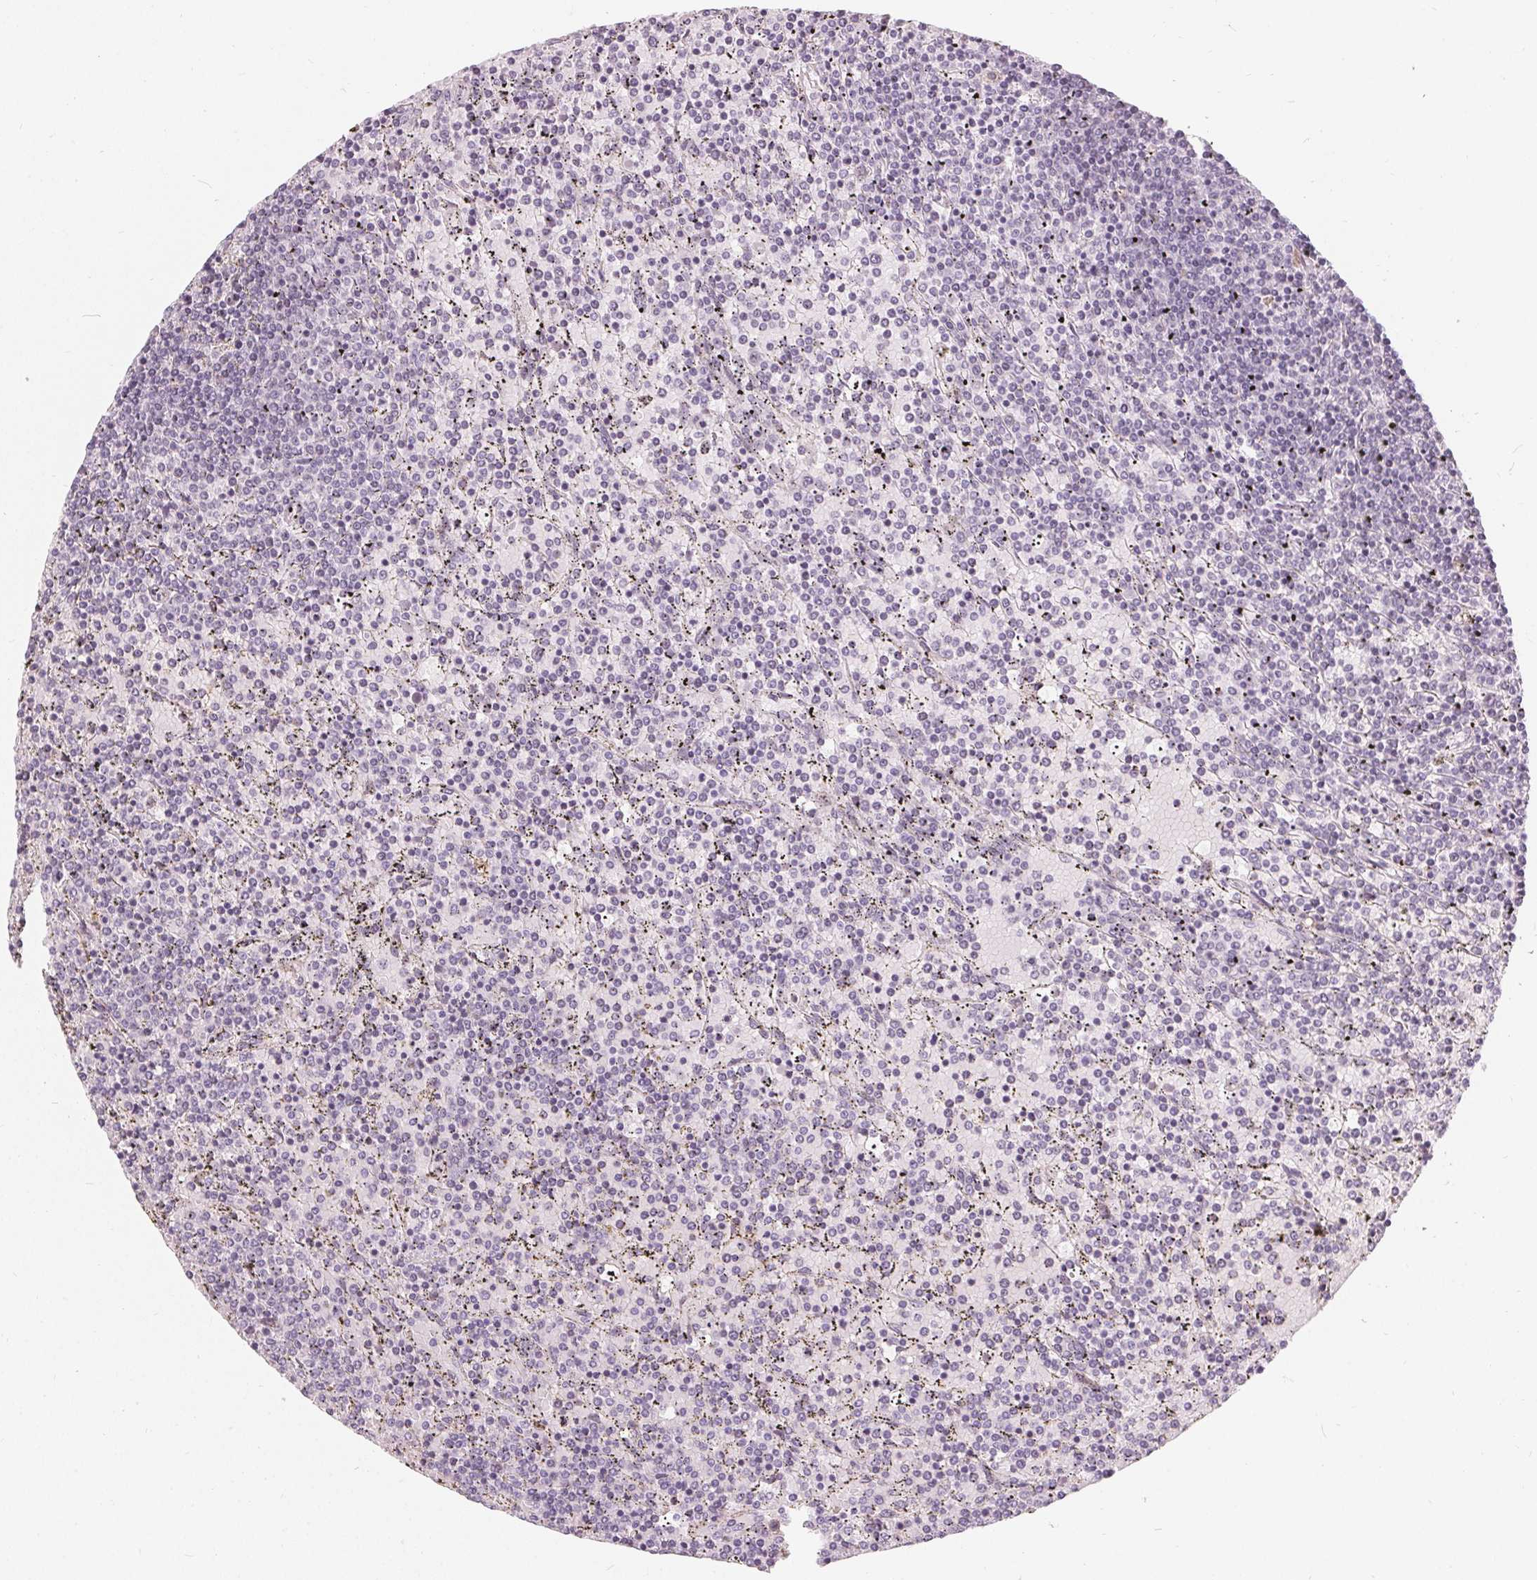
{"staining": {"intensity": "negative", "quantity": "none", "location": "none"}, "tissue": "lymphoma", "cell_type": "Tumor cells", "image_type": "cancer", "snomed": [{"axis": "morphology", "description": "Malignant lymphoma, non-Hodgkin's type, Low grade"}, {"axis": "topography", "description": "Spleen"}], "caption": "Immunohistochemical staining of human lymphoma exhibits no significant staining in tumor cells. (DAB immunohistochemistry (IHC), high magnification).", "gene": "HOPX", "patient": {"sex": "female", "age": 77}}